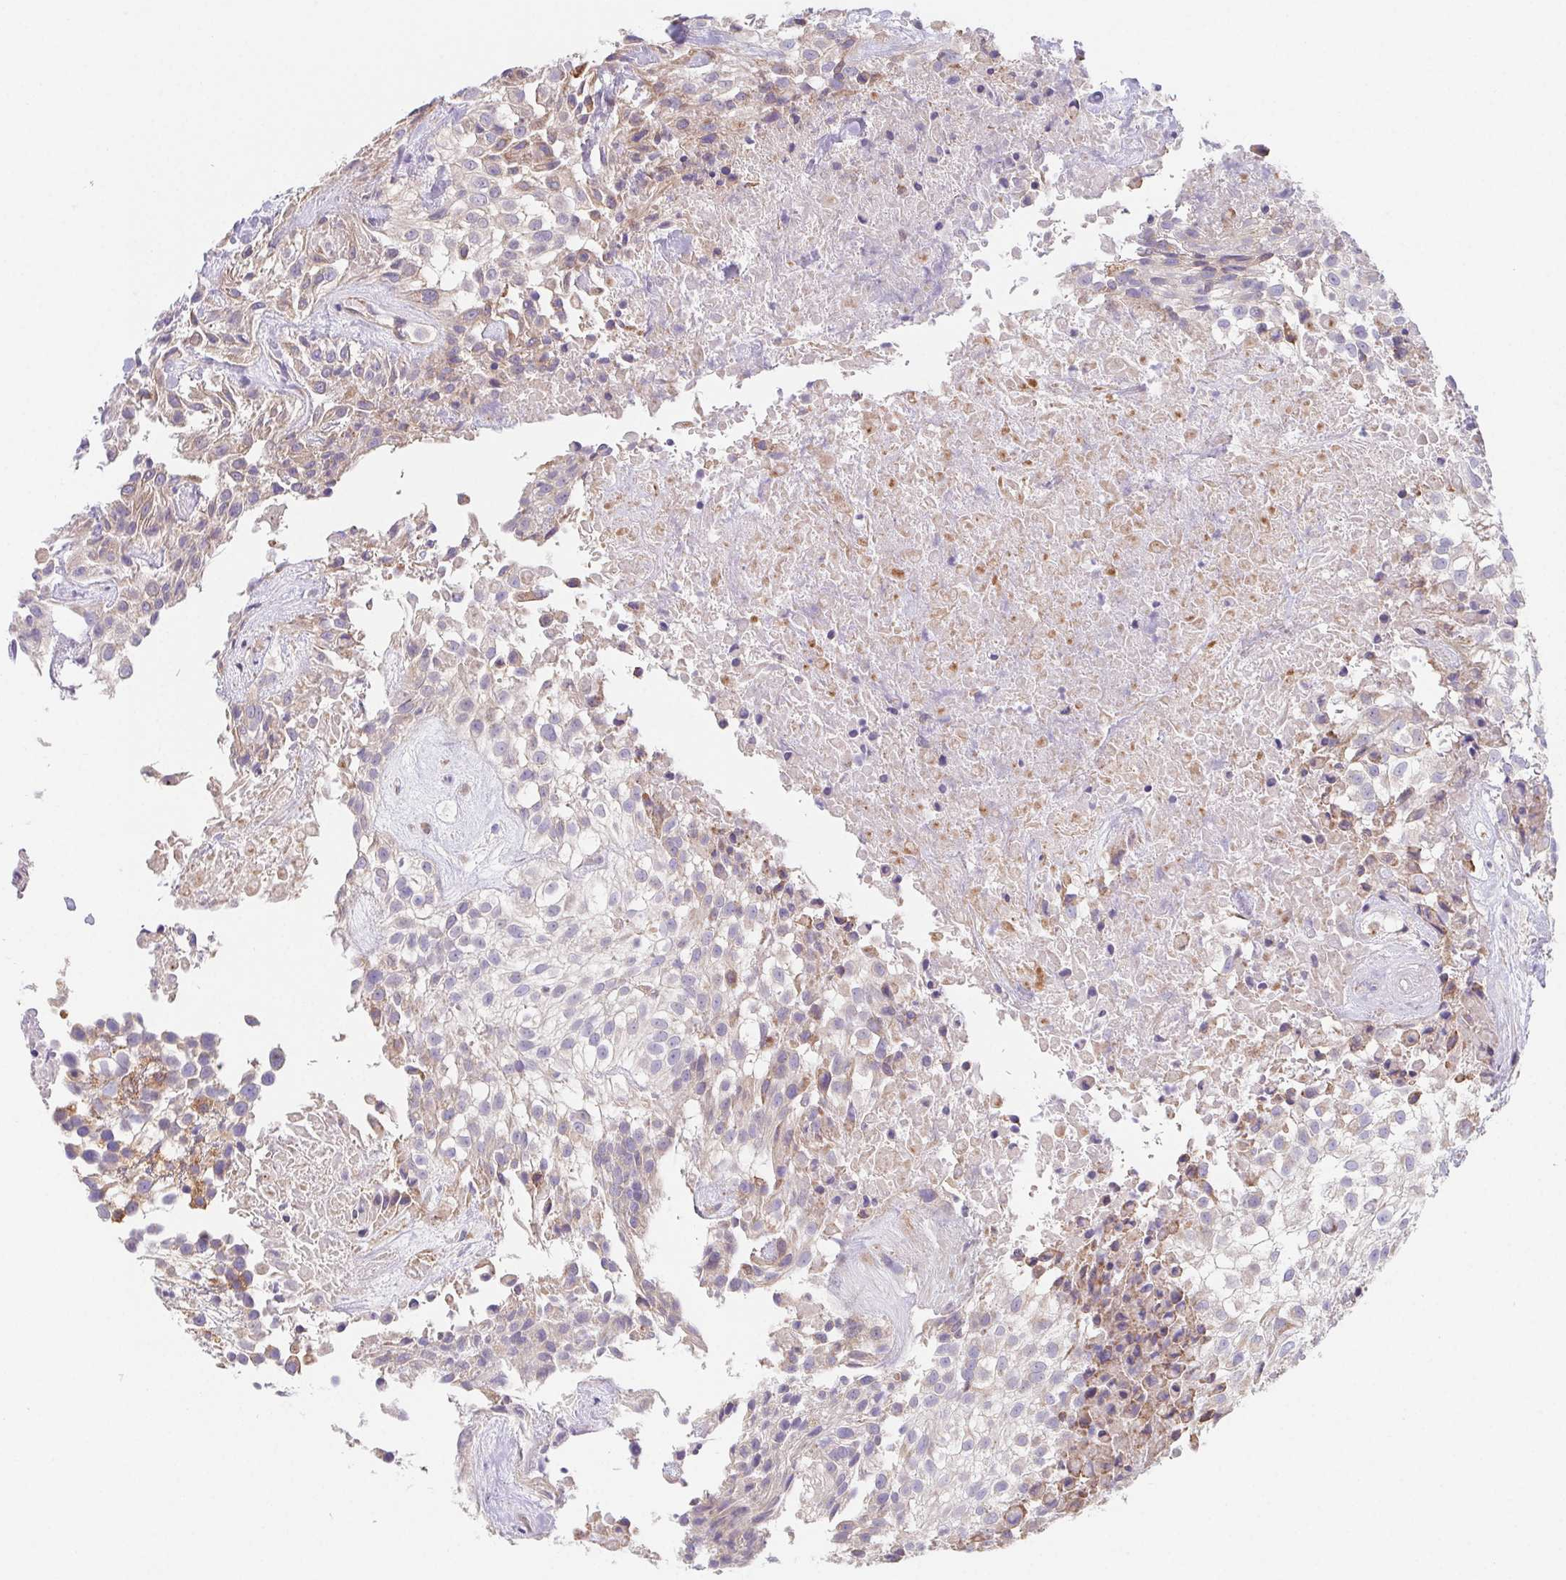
{"staining": {"intensity": "moderate", "quantity": "<25%", "location": "cytoplasmic/membranous"}, "tissue": "urothelial cancer", "cell_type": "Tumor cells", "image_type": "cancer", "snomed": [{"axis": "morphology", "description": "Urothelial carcinoma, High grade"}, {"axis": "topography", "description": "Urinary bladder"}], "caption": "Brown immunohistochemical staining in urothelial cancer demonstrates moderate cytoplasmic/membranous positivity in about <25% of tumor cells.", "gene": "ADAM8", "patient": {"sex": "male", "age": 56}}